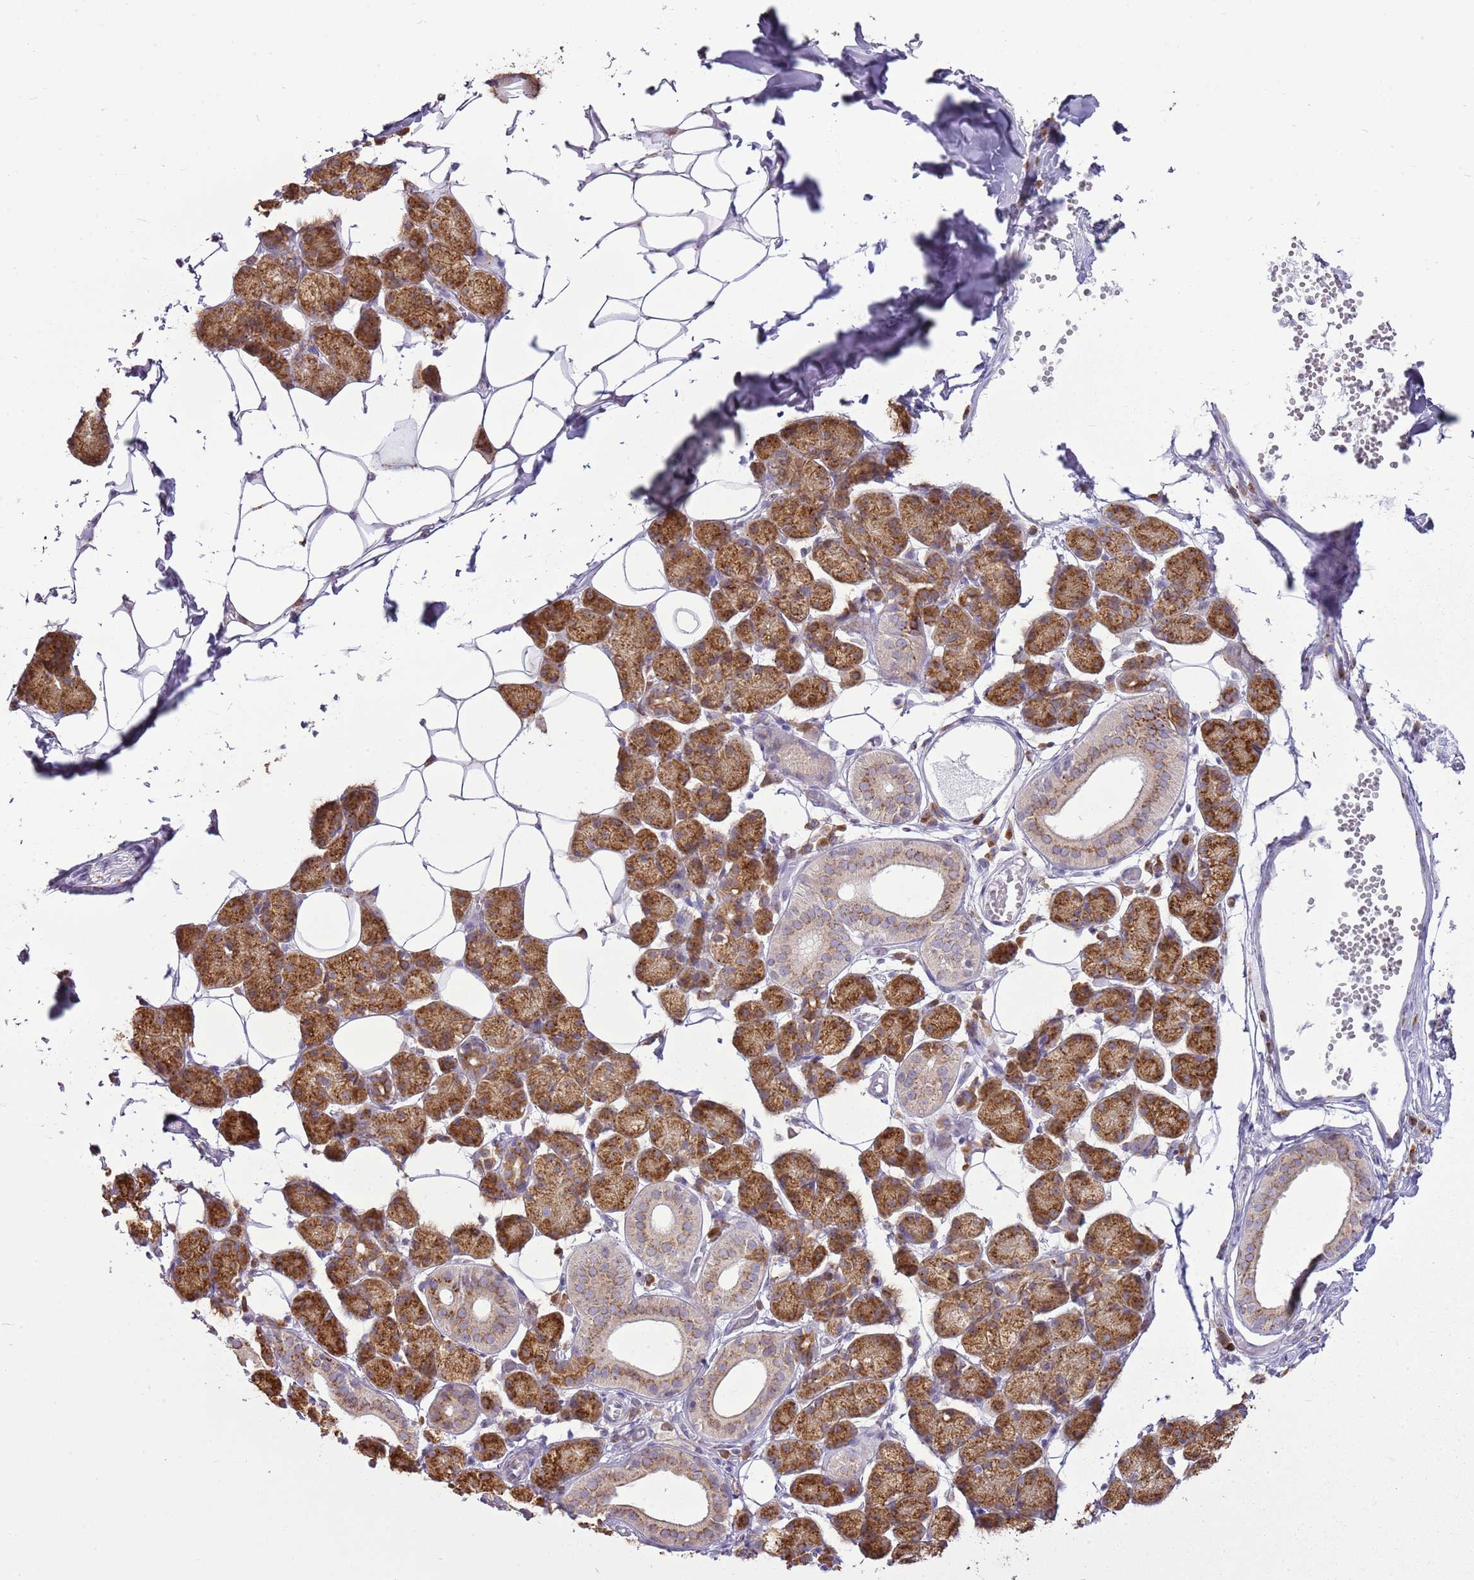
{"staining": {"intensity": "strong", "quantity": ">75%", "location": "cytoplasmic/membranous"}, "tissue": "salivary gland", "cell_type": "Glandular cells", "image_type": "normal", "snomed": [{"axis": "morphology", "description": "Normal tissue, NOS"}, {"axis": "topography", "description": "Salivary gland"}], "caption": "Immunohistochemistry (IHC) image of benign salivary gland: salivary gland stained using IHC displays high levels of strong protein expression localized specifically in the cytoplasmic/membranous of glandular cells, appearing as a cytoplasmic/membranous brown color.", "gene": "TMED10", "patient": {"sex": "female", "age": 33}}